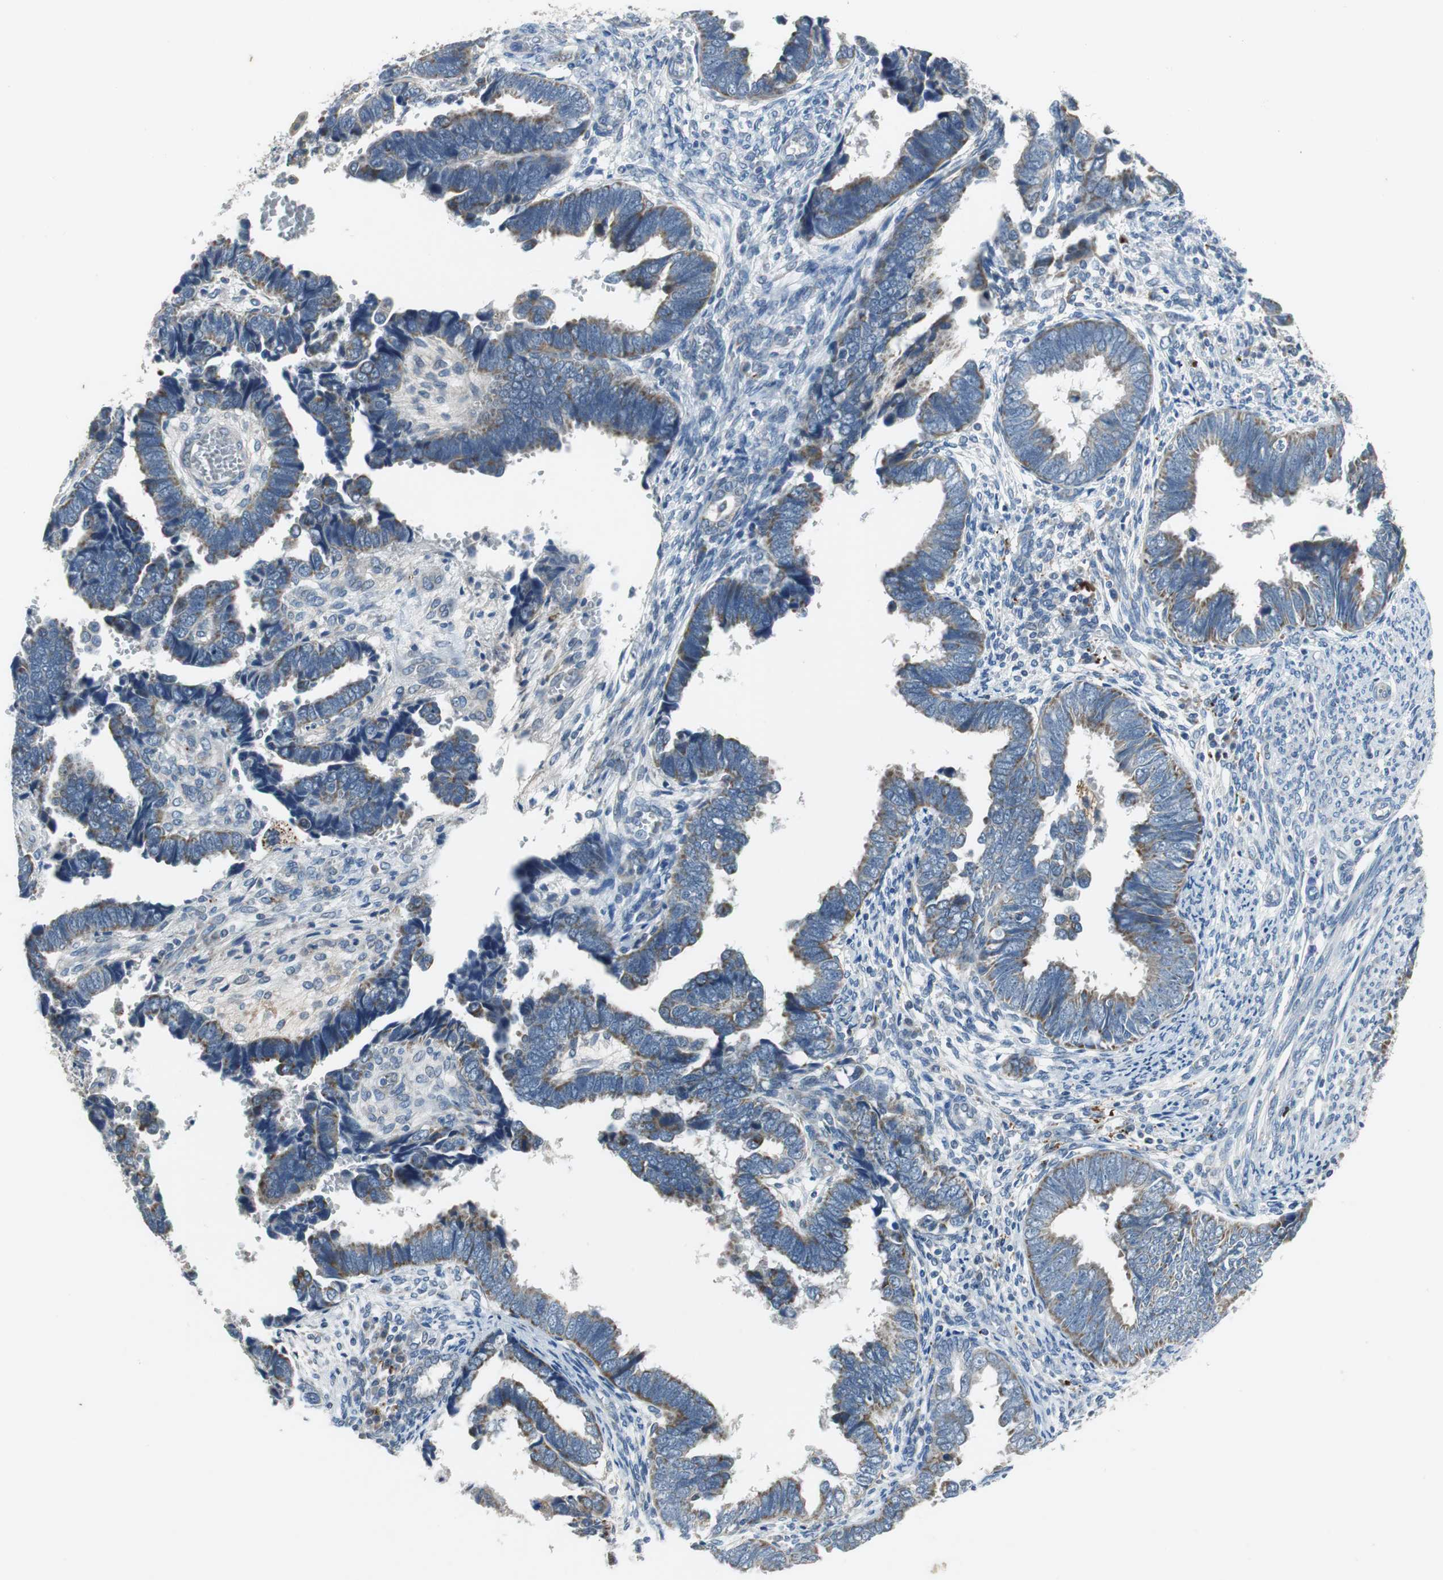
{"staining": {"intensity": "weak", "quantity": "<25%", "location": "cytoplasmic/membranous"}, "tissue": "endometrial cancer", "cell_type": "Tumor cells", "image_type": "cancer", "snomed": [{"axis": "morphology", "description": "Adenocarcinoma, NOS"}, {"axis": "topography", "description": "Endometrium"}], "caption": "This is an immunohistochemistry (IHC) photomicrograph of endometrial cancer (adenocarcinoma). There is no positivity in tumor cells.", "gene": "NLGN1", "patient": {"sex": "female", "age": 75}}